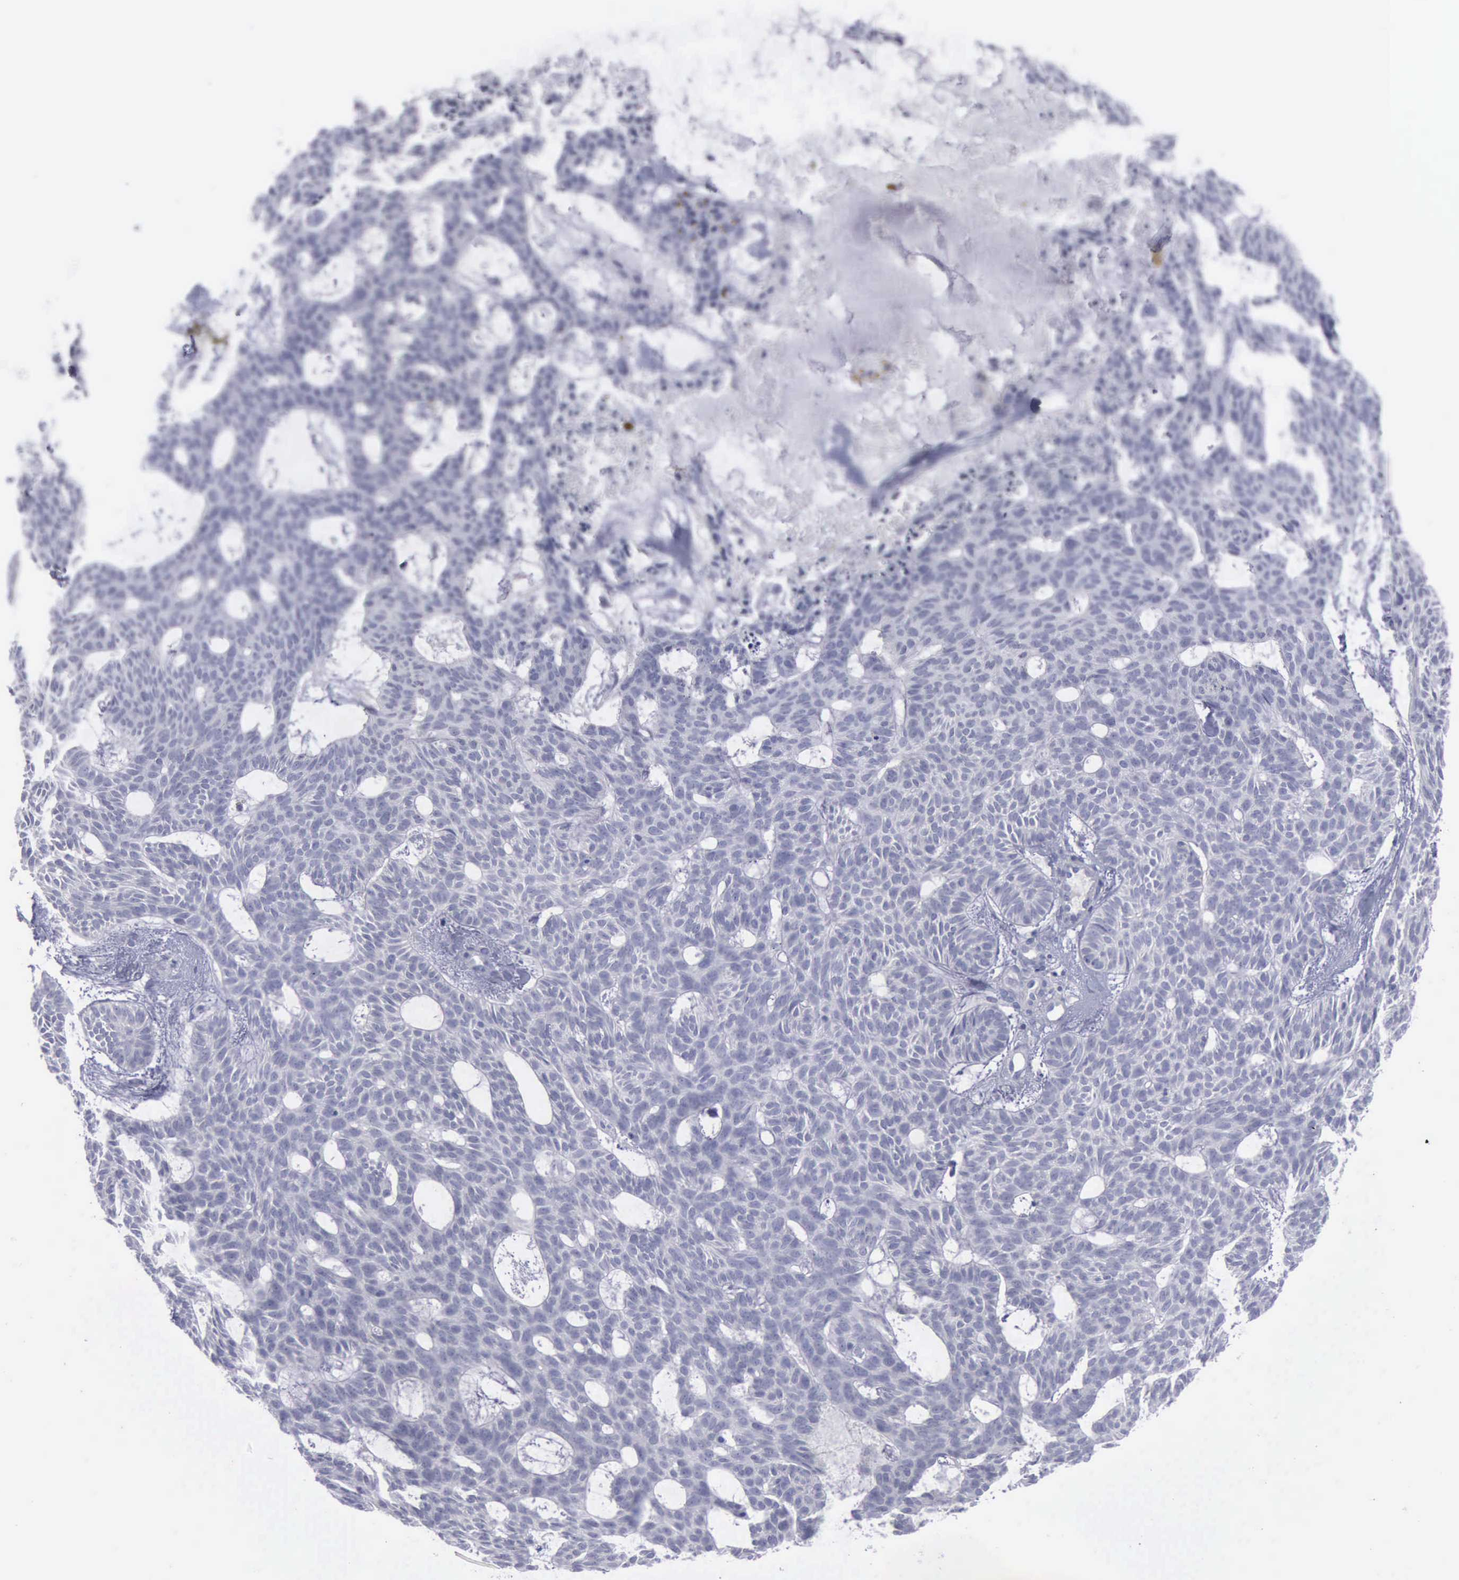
{"staining": {"intensity": "negative", "quantity": "none", "location": "none"}, "tissue": "skin cancer", "cell_type": "Tumor cells", "image_type": "cancer", "snomed": [{"axis": "morphology", "description": "Basal cell carcinoma"}, {"axis": "topography", "description": "Skin"}], "caption": "A photomicrograph of basal cell carcinoma (skin) stained for a protein reveals no brown staining in tumor cells.", "gene": "CDH2", "patient": {"sex": "male", "age": 75}}